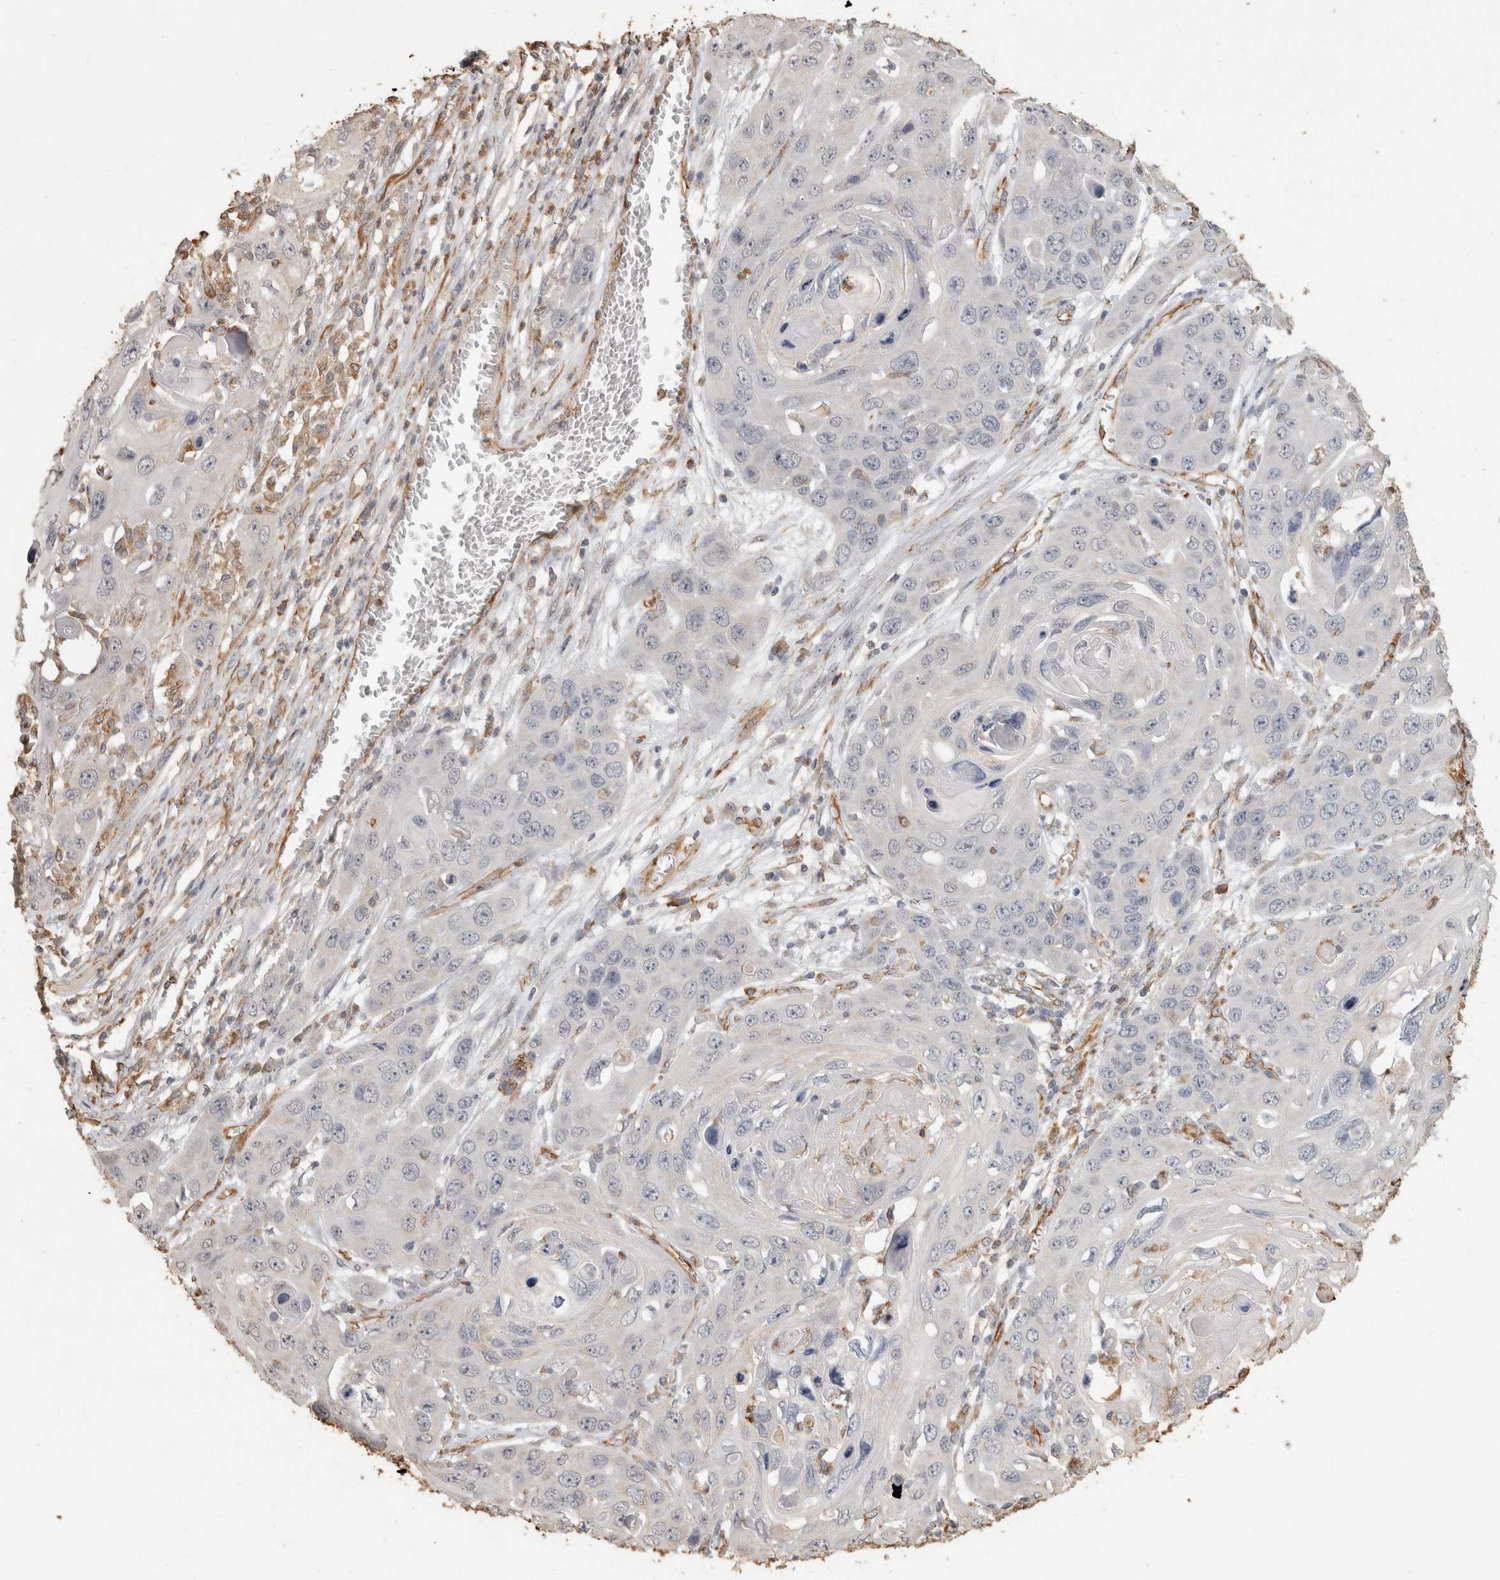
{"staining": {"intensity": "negative", "quantity": "none", "location": "none"}, "tissue": "skin cancer", "cell_type": "Tumor cells", "image_type": "cancer", "snomed": [{"axis": "morphology", "description": "Squamous cell carcinoma, NOS"}, {"axis": "topography", "description": "Skin"}], "caption": "Tumor cells are negative for protein expression in human skin cancer (squamous cell carcinoma). (DAB (3,3'-diaminobenzidine) IHC visualized using brightfield microscopy, high magnification).", "gene": "REPS2", "patient": {"sex": "male", "age": 55}}